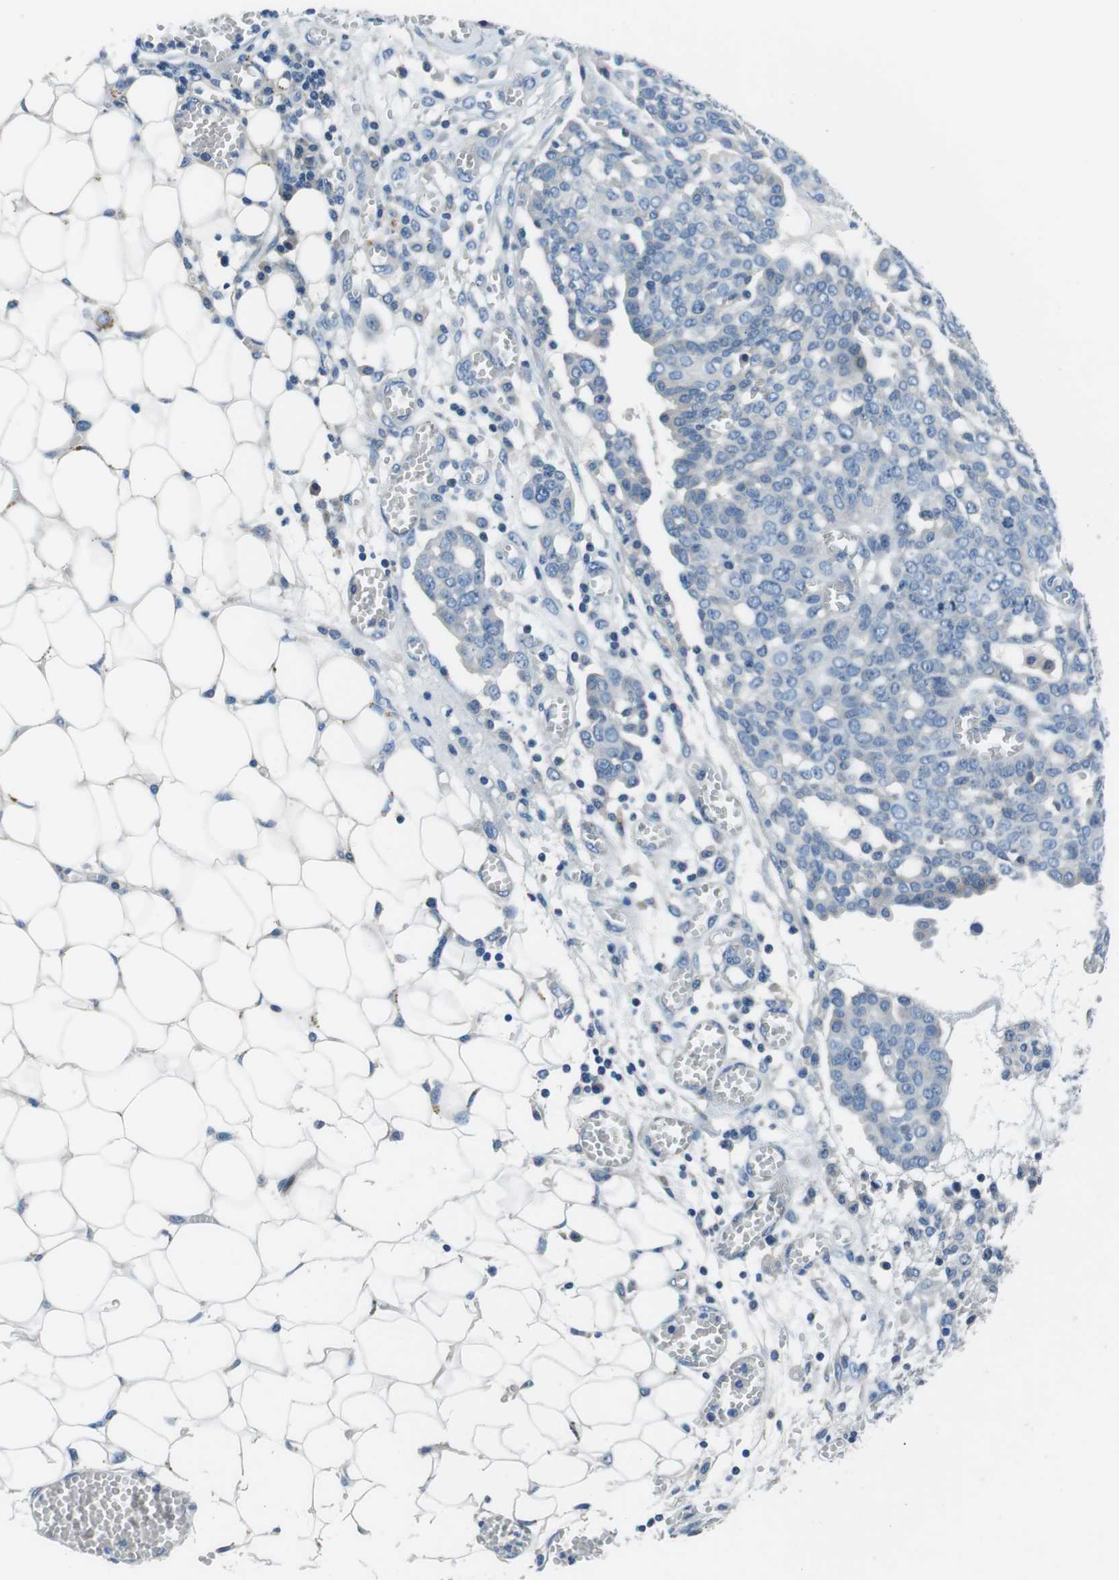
{"staining": {"intensity": "negative", "quantity": "none", "location": "none"}, "tissue": "ovarian cancer", "cell_type": "Tumor cells", "image_type": "cancer", "snomed": [{"axis": "morphology", "description": "Cystadenocarcinoma, serous, NOS"}, {"axis": "topography", "description": "Soft tissue"}, {"axis": "topography", "description": "Ovary"}], "caption": "Tumor cells show no significant staining in serous cystadenocarcinoma (ovarian).", "gene": "TULP3", "patient": {"sex": "female", "age": 57}}